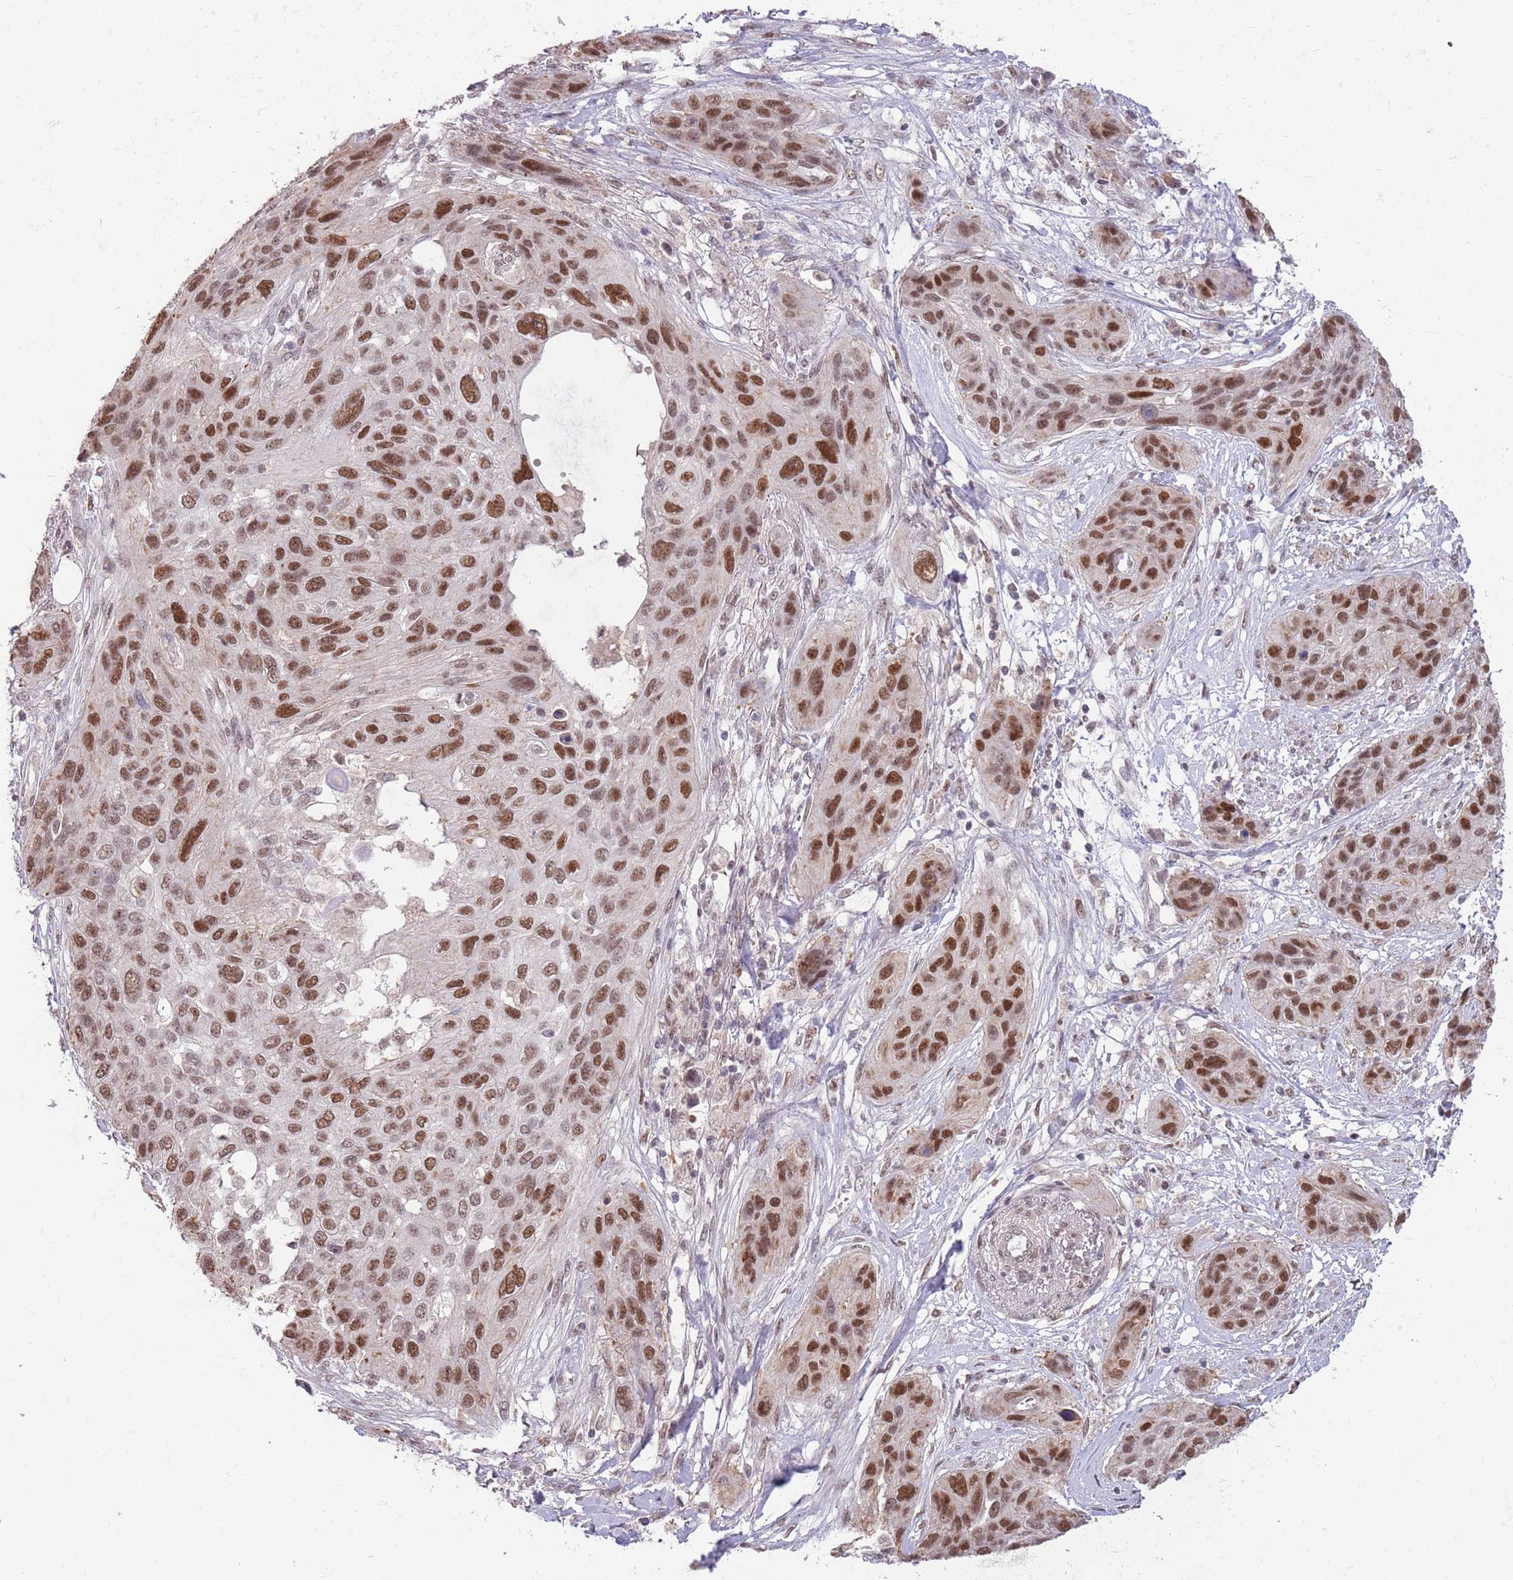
{"staining": {"intensity": "strong", "quantity": ">75%", "location": "nuclear"}, "tissue": "lung cancer", "cell_type": "Tumor cells", "image_type": "cancer", "snomed": [{"axis": "morphology", "description": "Squamous cell carcinoma, NOS"}, {"axis": "topography", "description": "Lung"}], "caption": "A histopathology image of lung squamous cell carcinoma stained for a protein demonstrates strong nuclear brown staining in tumor cells.", "gene": "ZBTB7A", "patient": {"sex": "female", "age": 70}}